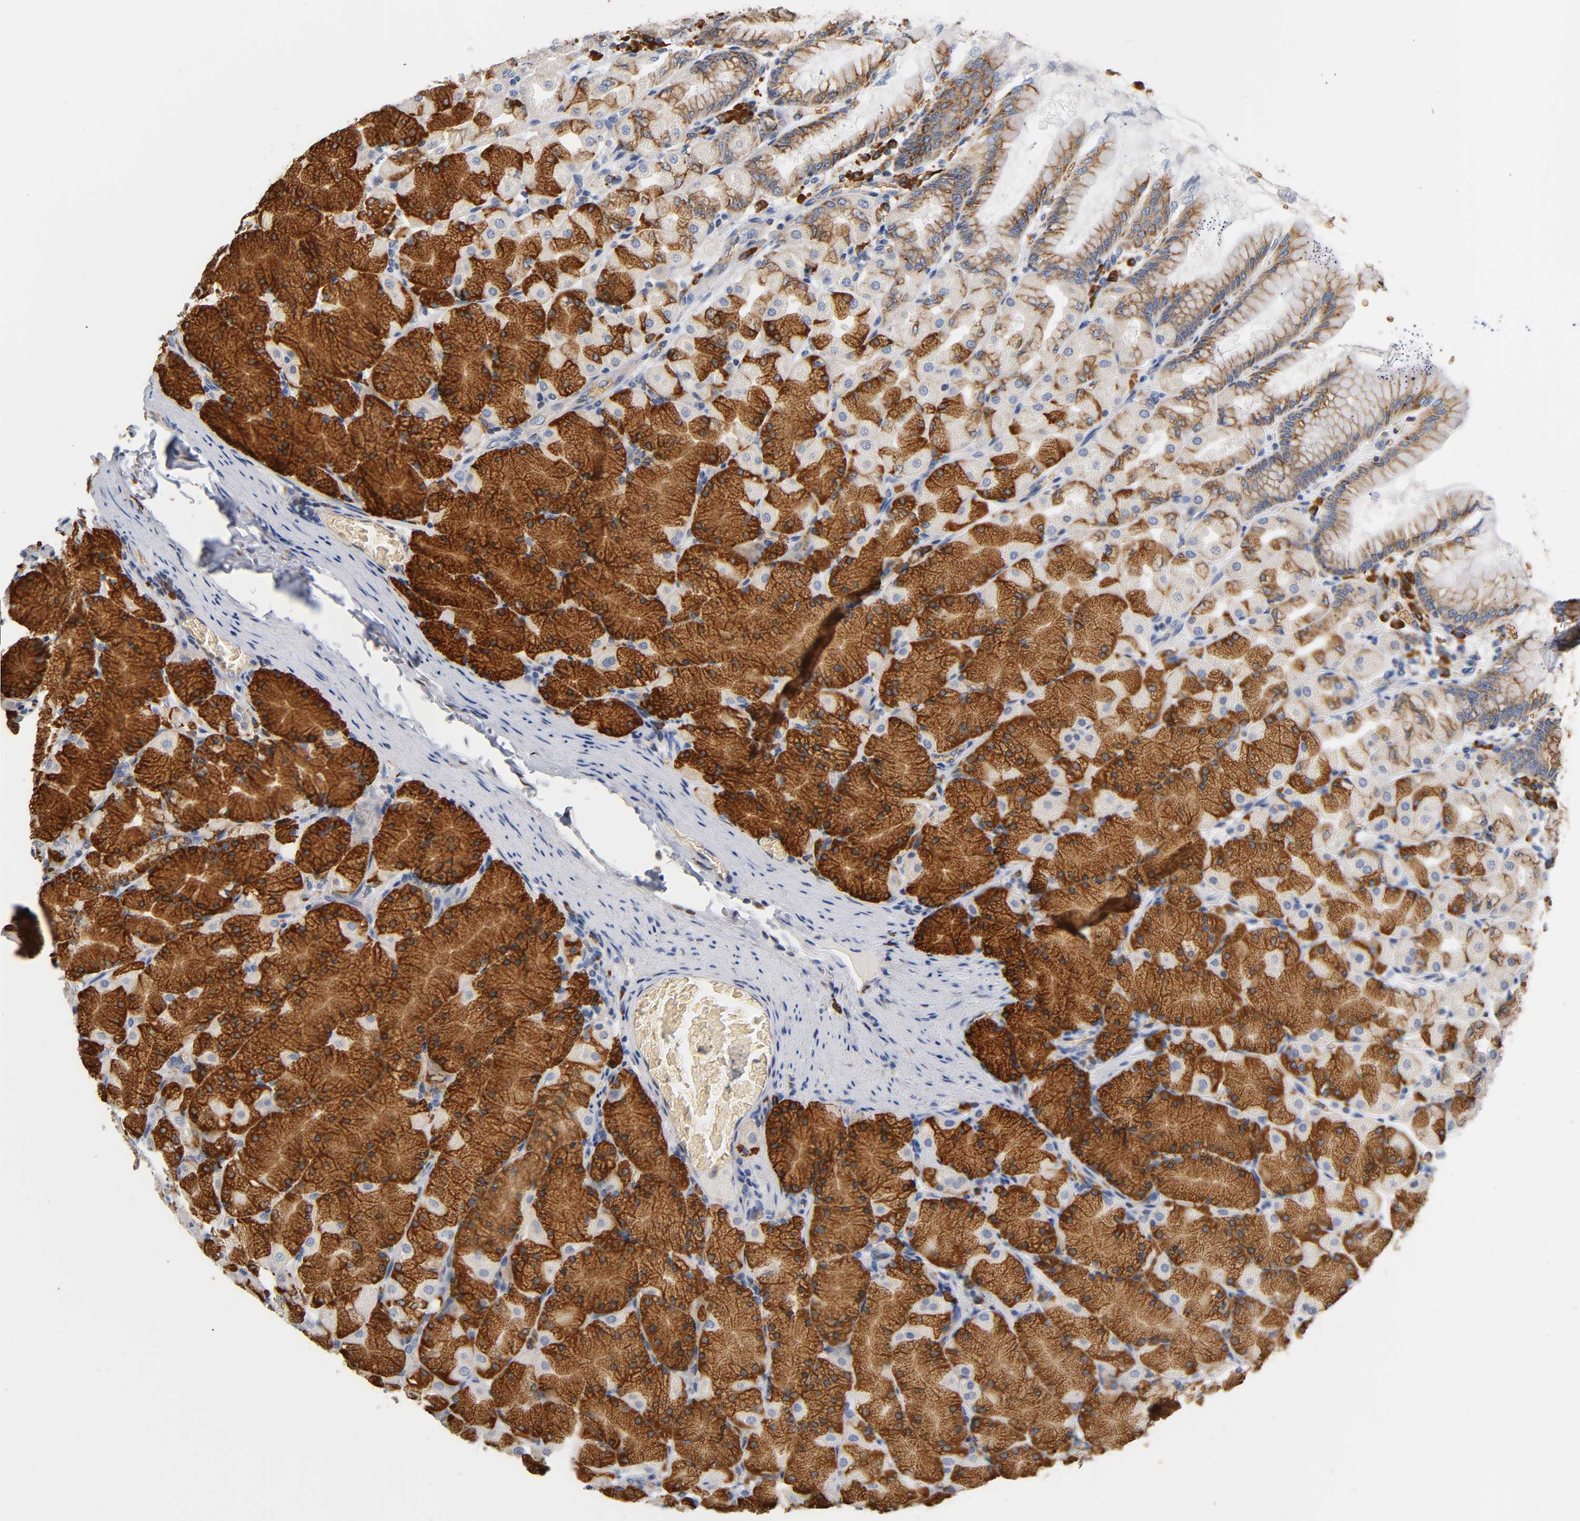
{"staining": {"intensity": "strong", "quantity": ">75%", "location": "cytoplasmic/membranous"}, "tissue": "stomach", "cell_type": "Glandular cells", "image_type": "normal", "snomed": [{"axis": "morphology", "description": "Normal tissue, NOS"}, {"axis": "topography", "description": "Stomach, upper"}], "caption": "A brown stain highlights strong cytoplasmic/membranous positivity of a protein in glandular cells of benign stomach.", "gene": "UCKL1", "patient": {"sex": "female", "age": 56}}